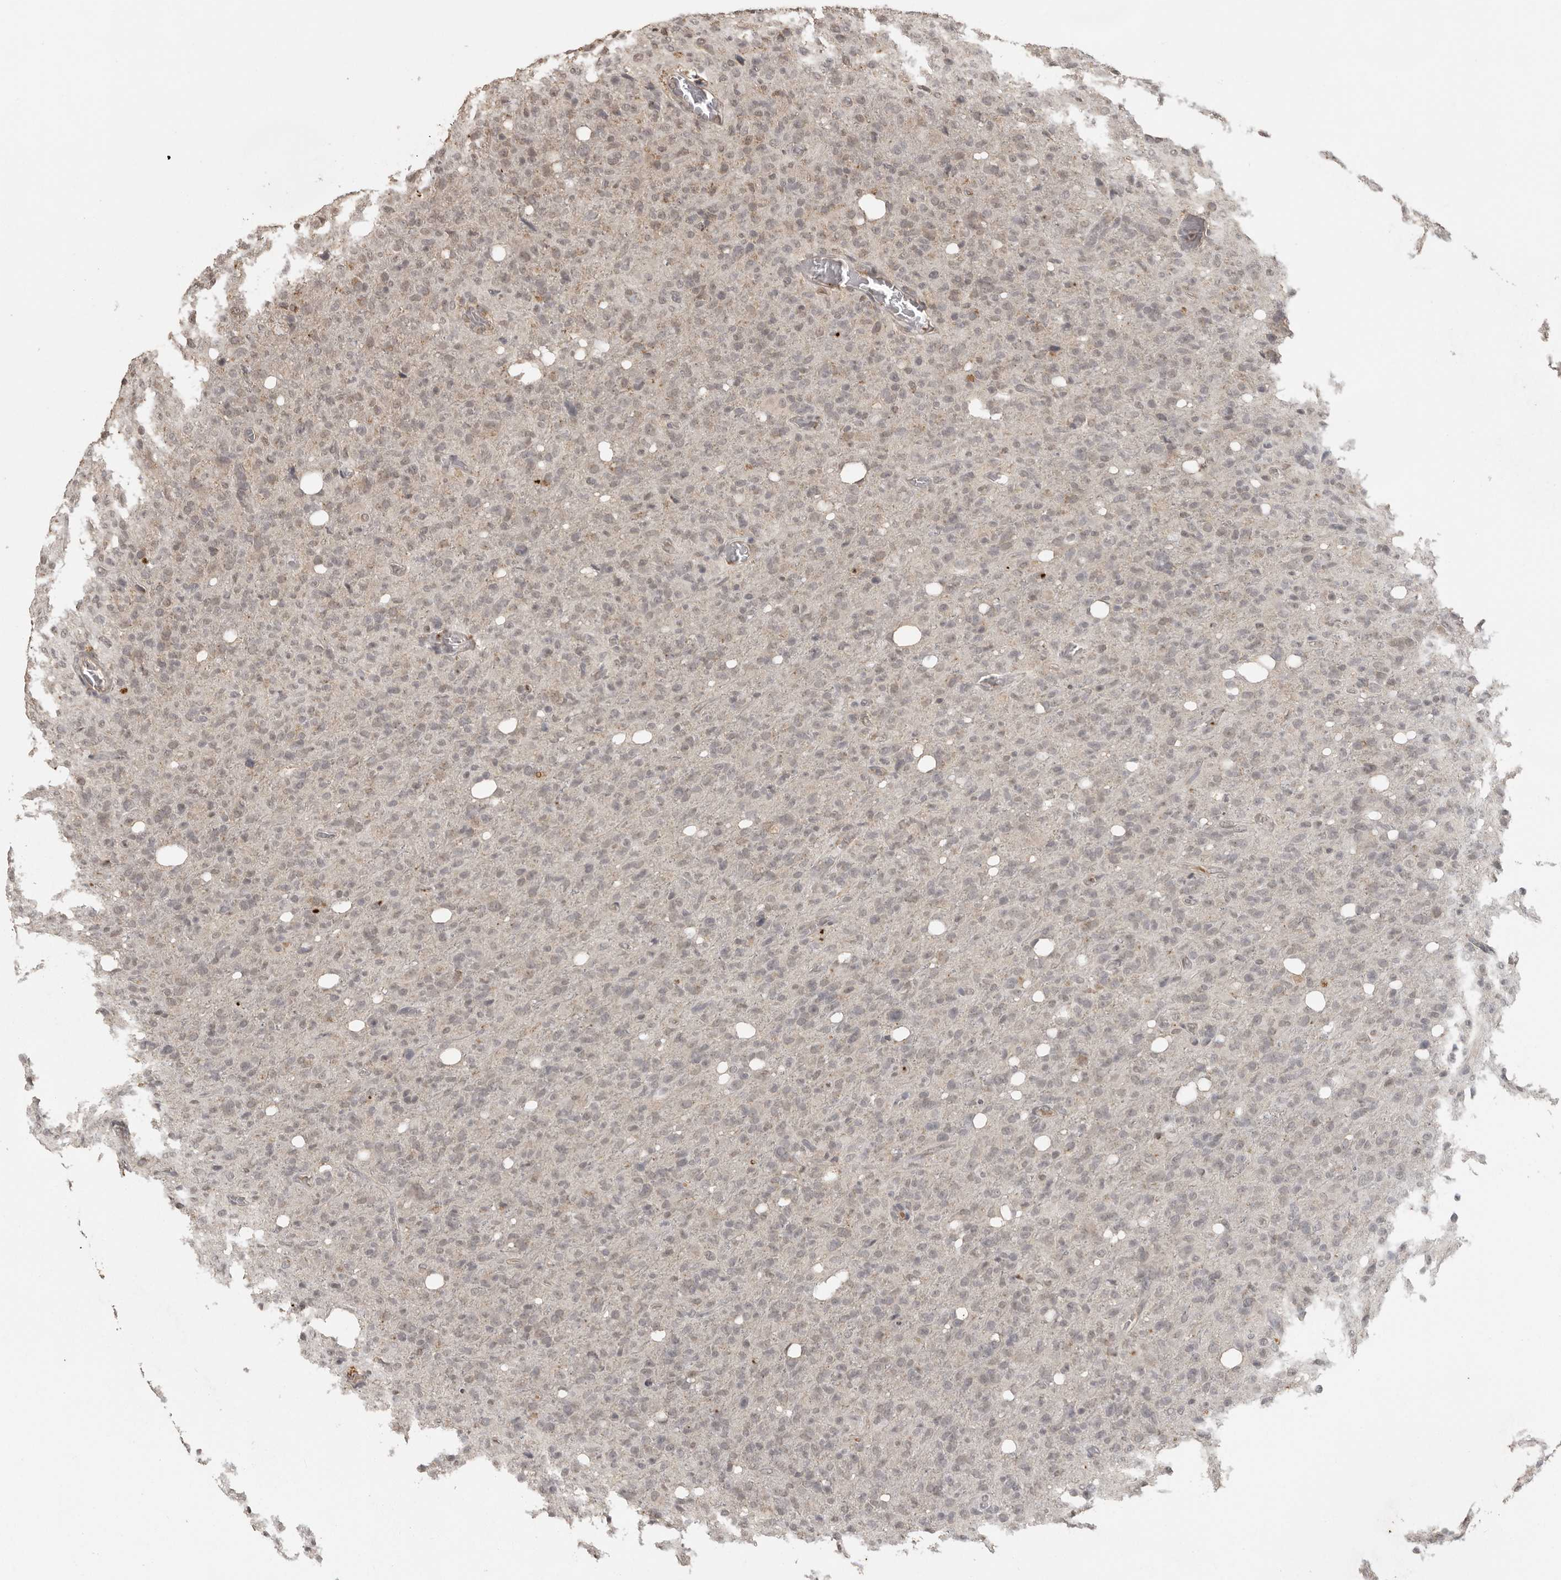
{"staining": {"intensity": "negative", "quantity": "none", "location": "none"}, "tissue": "glioma", "cell_type": "Tumor cells", "image_type": "cancer", "snomed": [{"axis": "morphology", "description": "Glioma, malignant, High grade"}, {"axis": "topography", "description": "Brain"}], "caption": "Glioma stained for a protein using IHC exhibits no positivity tumor cells.", "gene": "CTF1", "patient": {"sex": "female", "age": 57}}